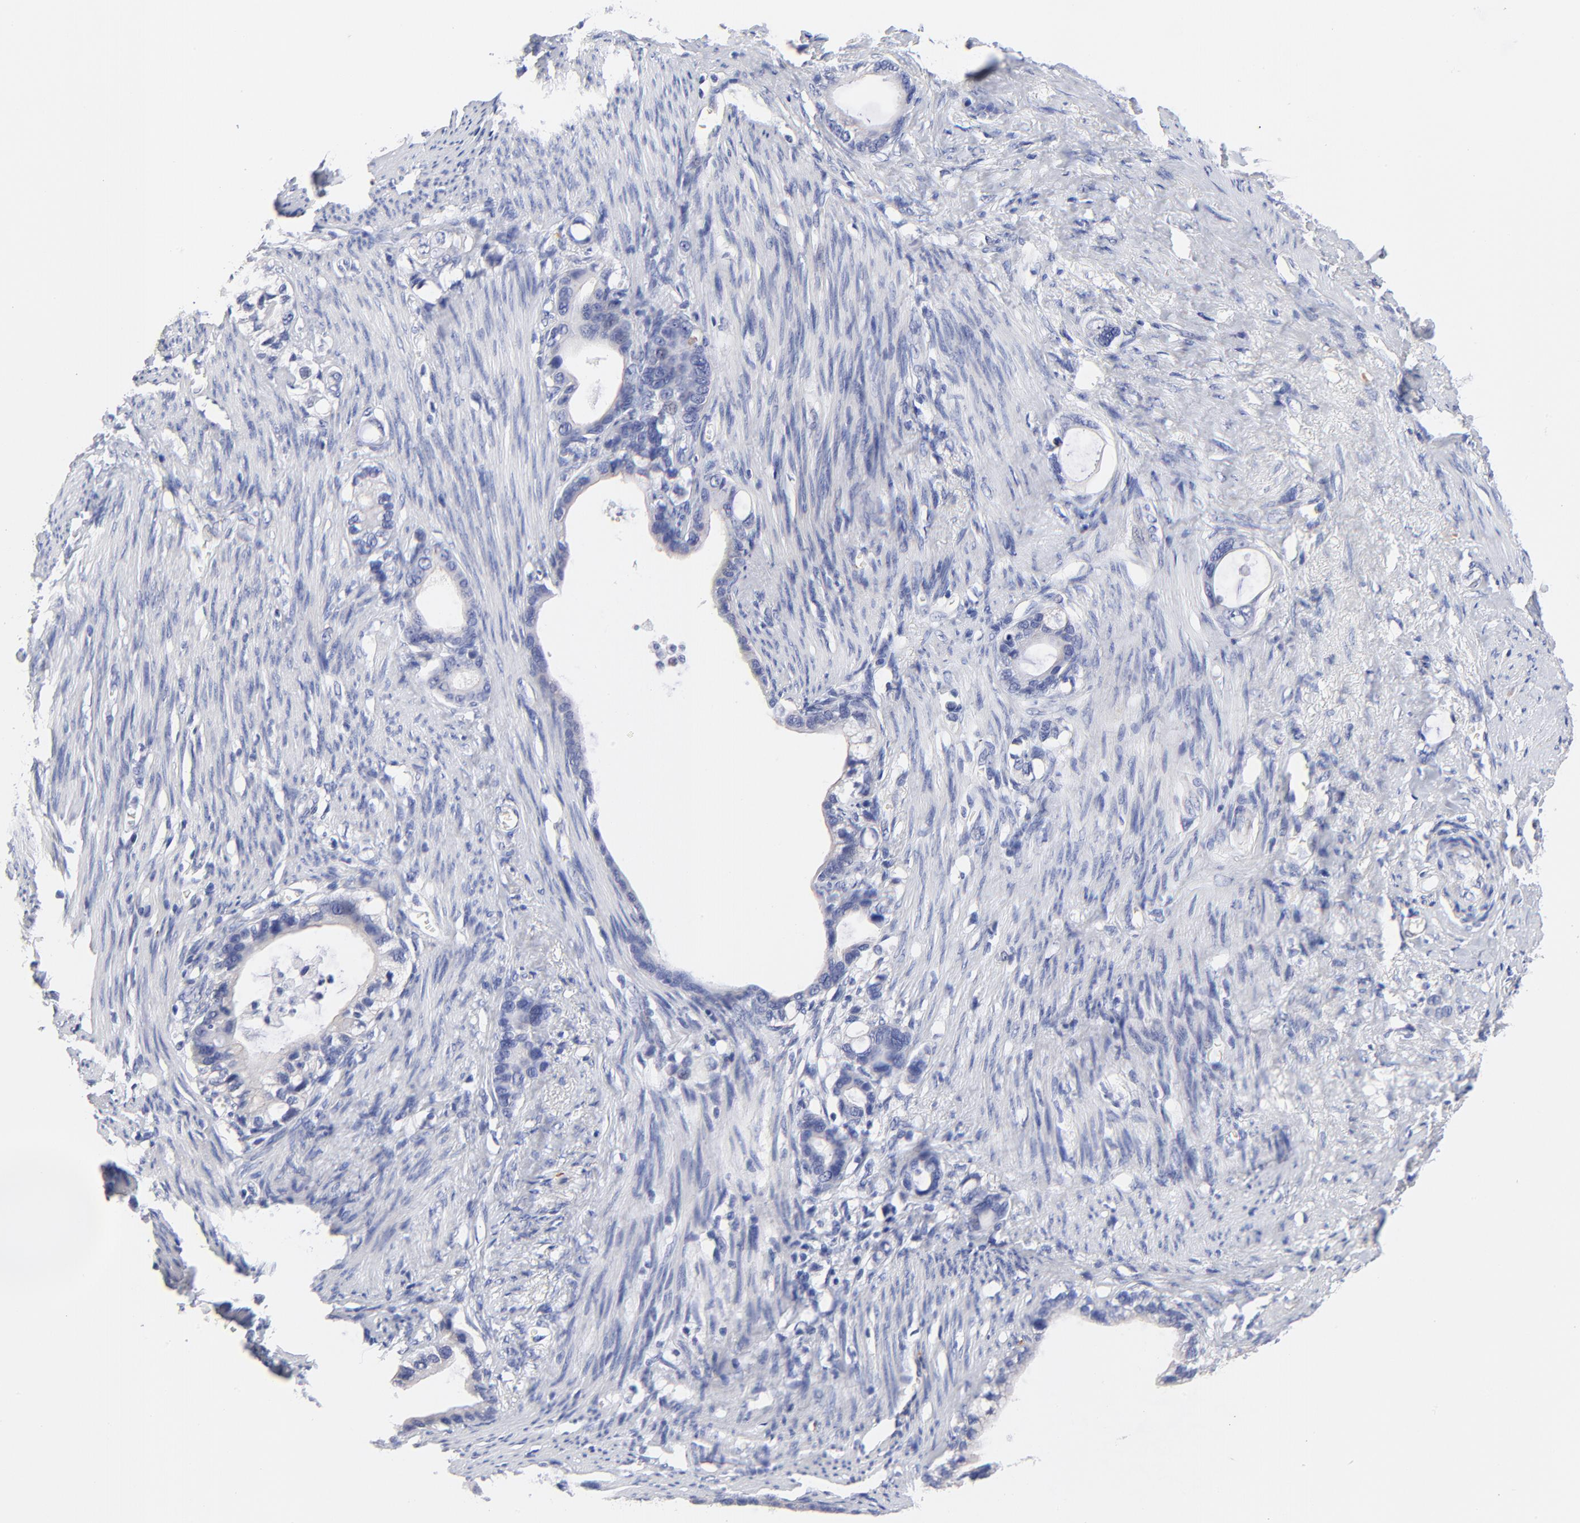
{"staining": {"intensity": "negative", "quantity": "none", "location": "none"}, "tissue": "stomach cancer", "cell_type": "Tumor cells", "image_type": "cancer", "snomed": [{"axis": "morphology", "description": "Adenocarcinoma, NOS"}, {"axis": "topography", "description": "Stomach"}], "caption": "High power microscopy histopathology image of an immunohistochemistry micrograph of stomach cancer (adenocarcinoma), revealing no significant staining in tumor cells.", "gene": "FAM117B", "patient": {"sex": "female", "age": 75}}